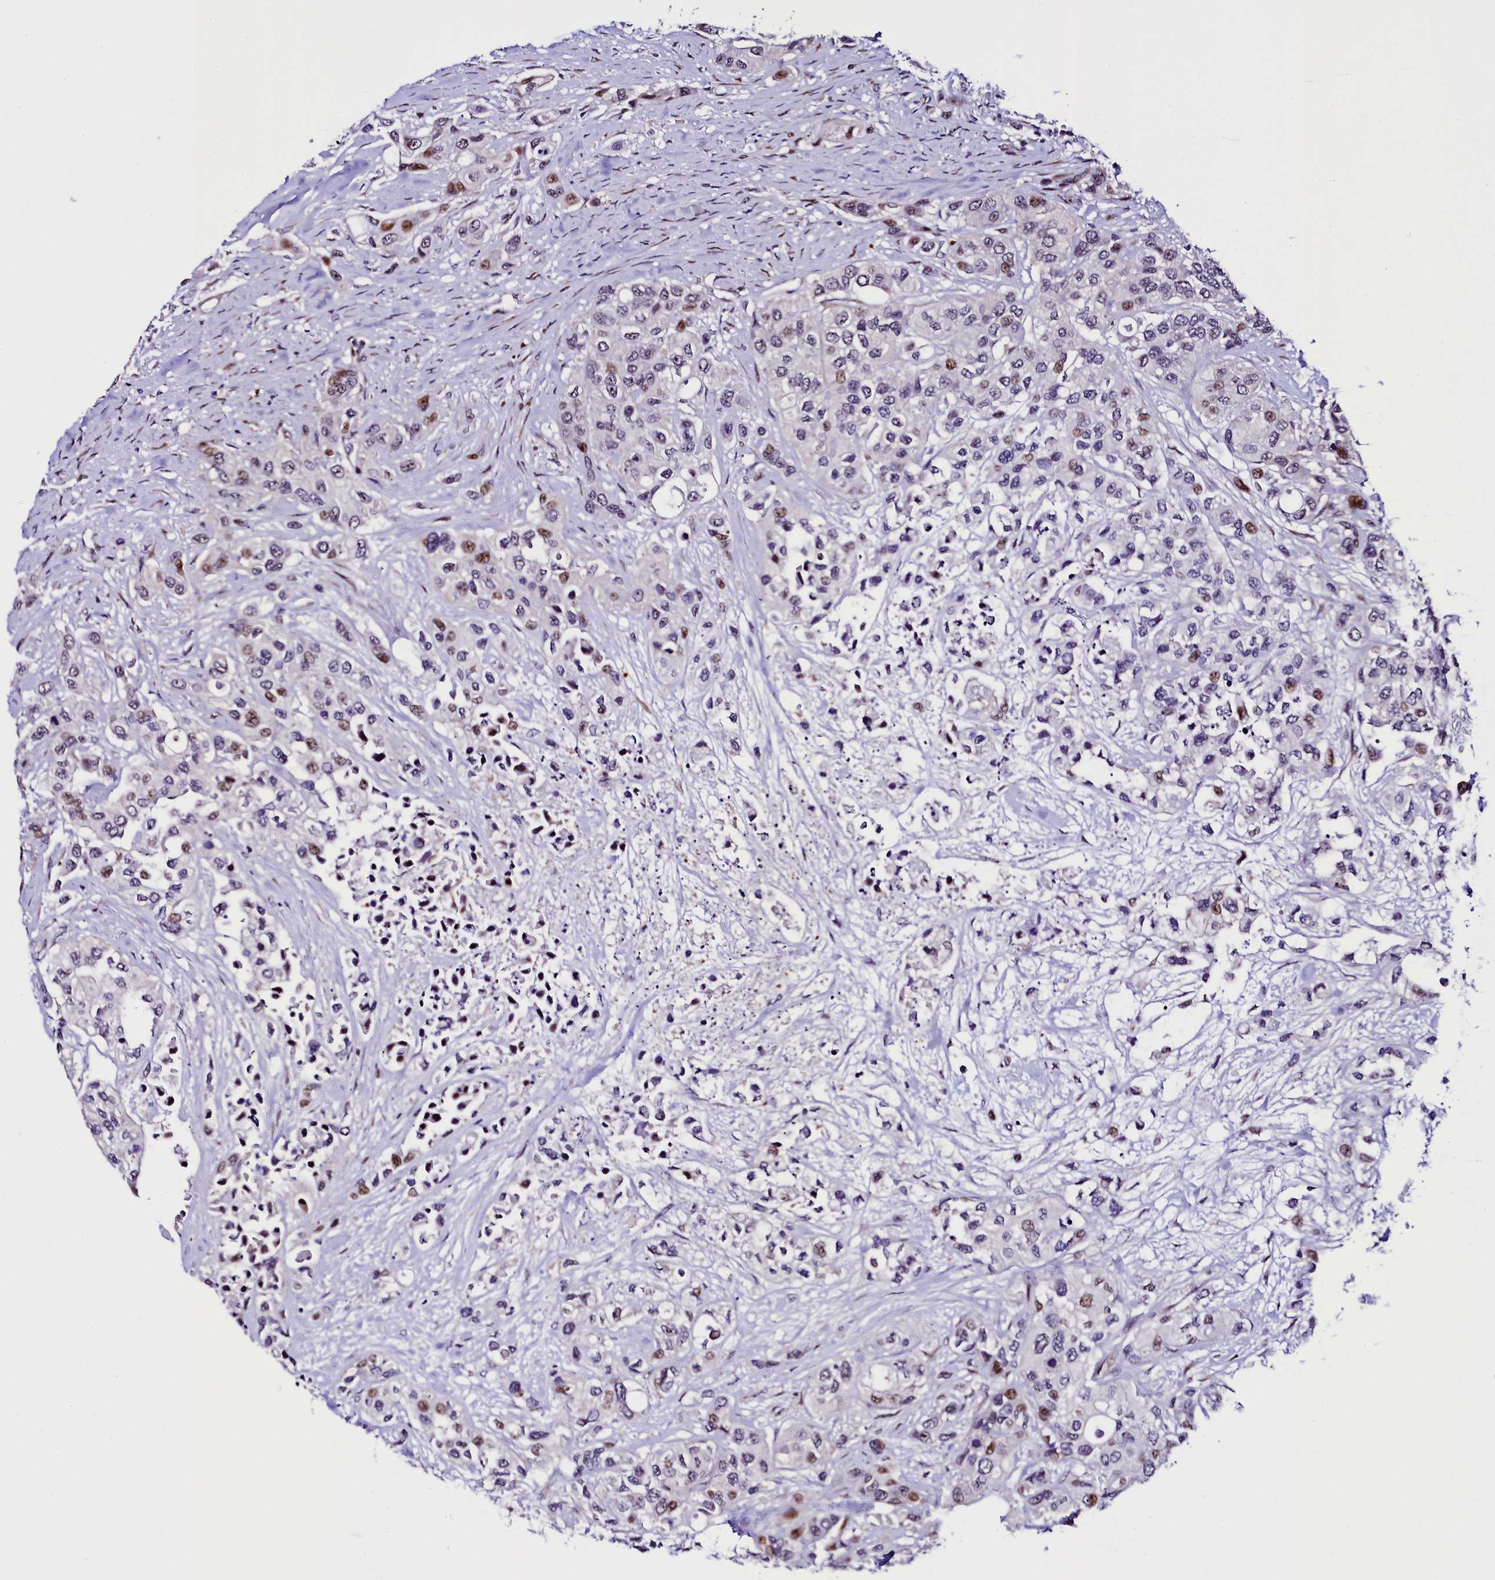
{"staining": {"intensity": "moderate", "quantity": "<25%", "location": "nuclear"}, "tissue": "urothelial cancer", "cell_type": "Tumor cells", "image_type": "cancer", "snomed": [{"axis": "morphology", "description": "Normal tissue, NOS"}, {"axis": "morphology", "description": "Urothelial carcinoma, High grade"}, {"axis": "topography", "description": "Vascular tissue"}, {"axis": "topography", "description": "Urinary bladder"}], "caption": "A photomicrograph of human urothelial carcinoma (high-grade) stained for a protein shows moderate nuclear brown staining in tumor cells.", "gene": "TRMT112", "patient": {"sex": "female", "age": 56}}